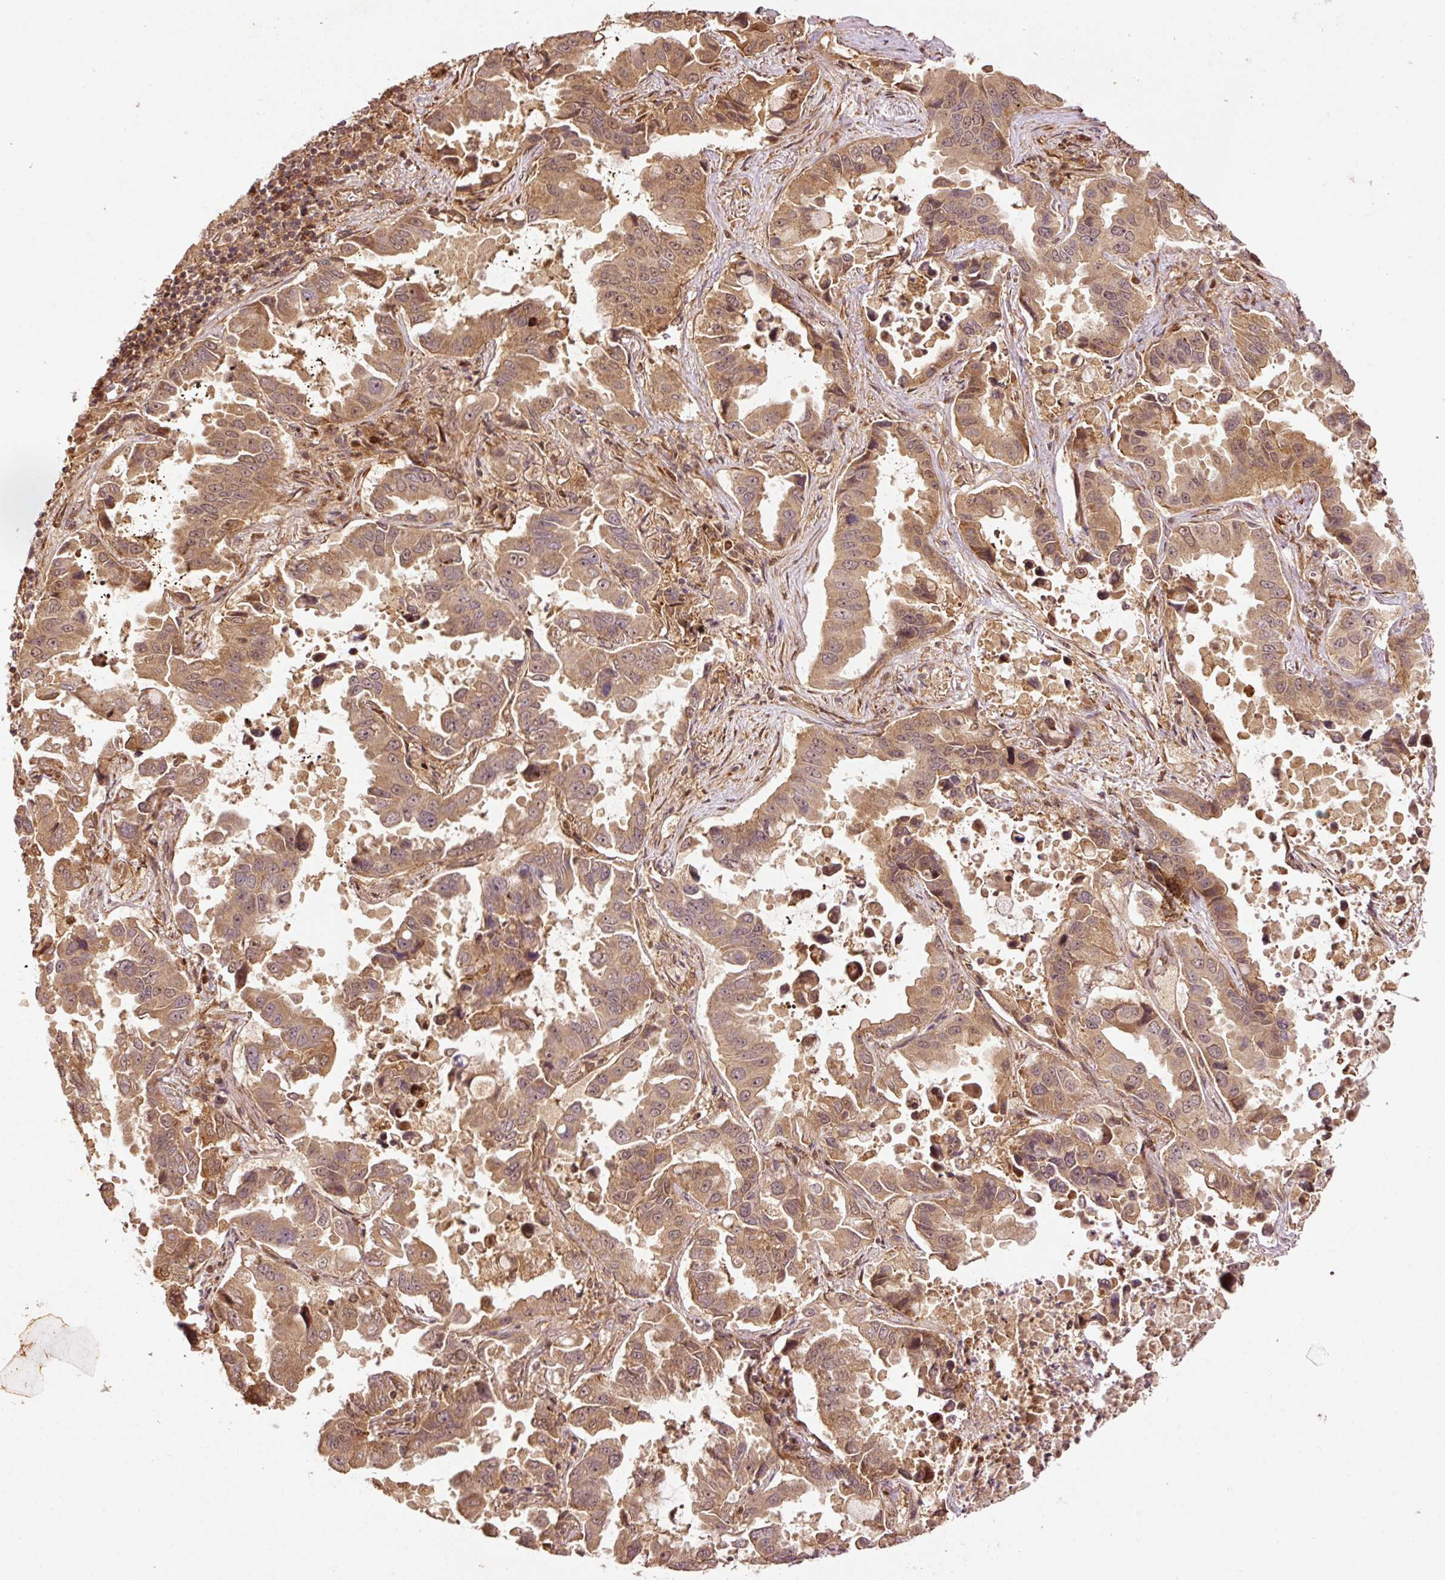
{"staining": {"intensity": "moderate", "quantity": ">75%", "location": "cytoplasmic/membranous,nuclear"}, "tissue": "lung cancer", "cell_type": "Tumor cells", "image_type": "cancer", "snomed": [{"axis": "morphology", "description": "Adenocarcinoma, NOS"}, {"axis": "topography", "description": "Lung"}], "caption": "Immunohistochemistry staining of lung adenocarcinoma, which reveals medium levels of moderate cytoplasmic/membranous and nuclear staining in approximately >75% of tumor cells indicating moderate cytoplasmic/membranous and nuclear protein positivity. The staining was performed using DAB (brown) for protein detection and nuclei were counterstained in hematoxylin (blue).", "gene": "OXER1", "patient": {"sex": "male", "age": 64}}